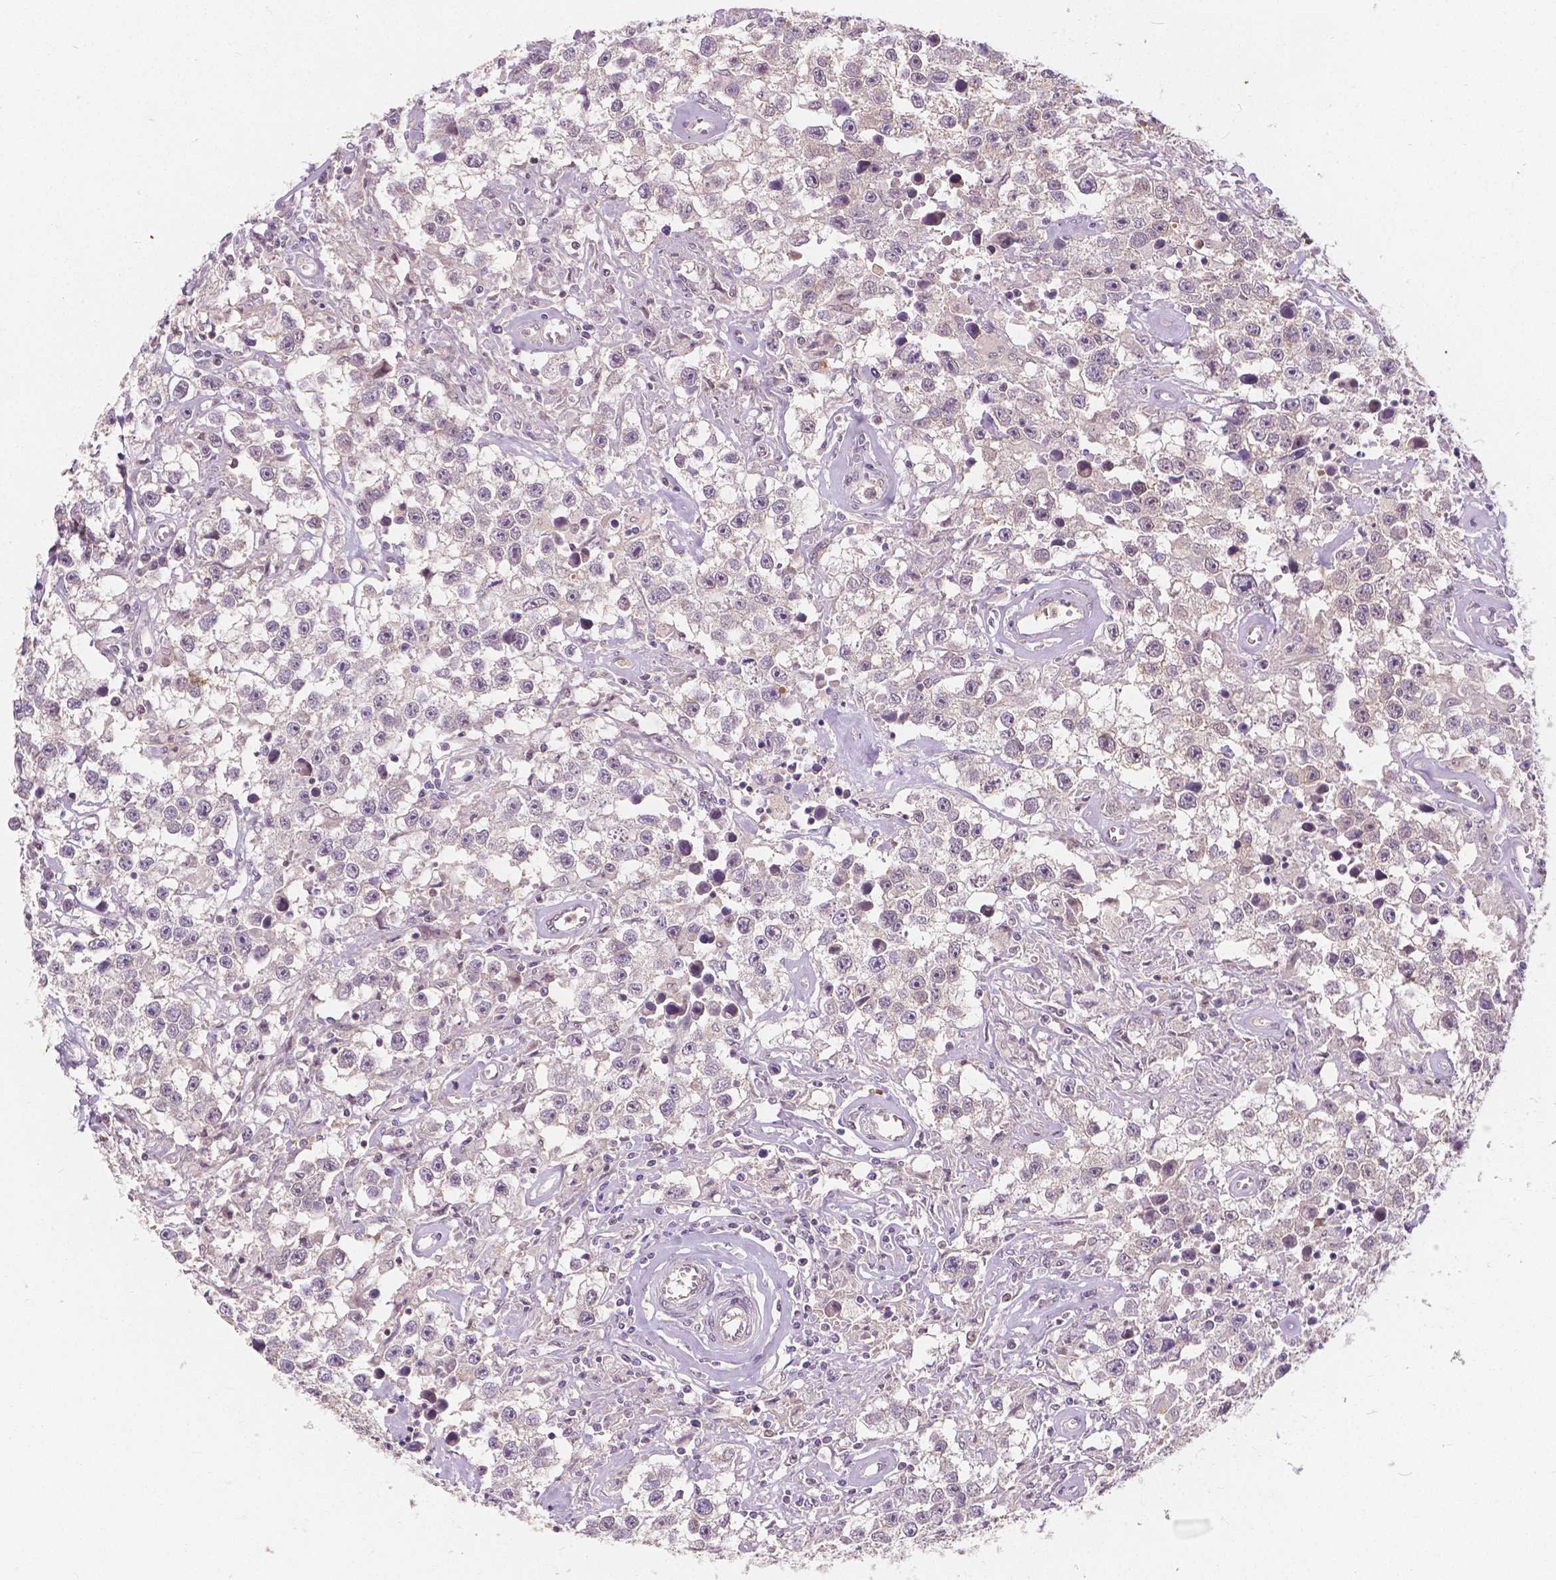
{"staining": {"intensity": "negative", "quantity": "none", "location": "none"}, "tissue": "testis cancer", "cell_type": "Tumor cells", "image_type": "cancer", "snomed": [{"axis": "morphology", "description": "Seminoma, NOS"}, {"axis": "topography", "description": "Testis"}], "caption": "High power microscopy image of an immunohistochemistry (IHC) histopathology image of testis cancer, revealing no significant expression in tumor cells.", "gene": "NAPRT", "patient": {"sex": "male", "age": 43}}